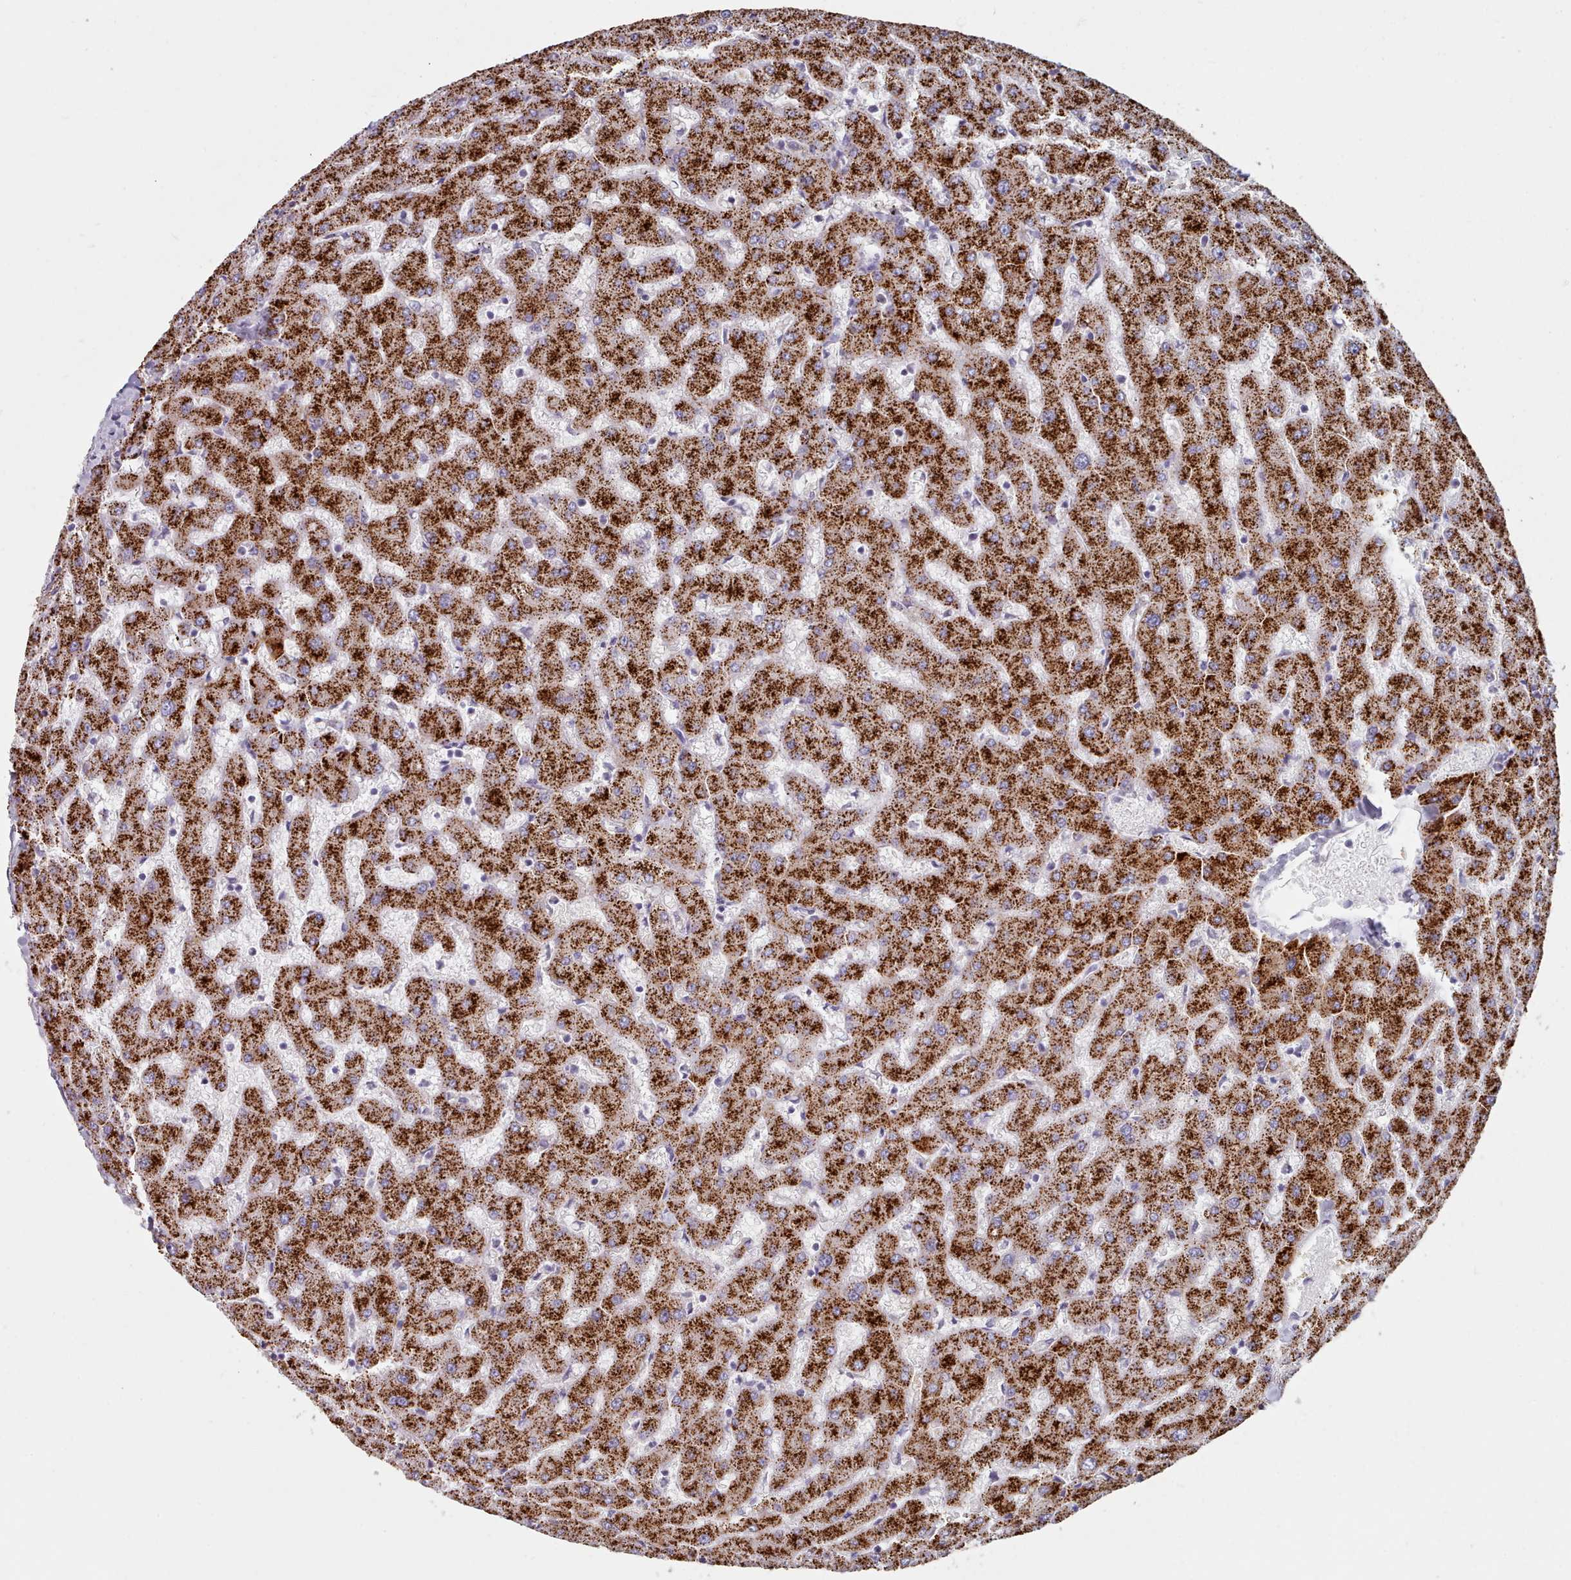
{"staining": {"intensity": "negative", "quantity": "none", "location": "none"}, "tissue": "liver", "cell_type": "Cholangiocytes", "image_type": "normal", "snomed": [{"axis": "morphology", "description": "Normal tissue, NOS"}, {"axis": "topography", "description": "Liver"}], "caption": "IHC of normal liver reveals no staining in cholangiocytes.", "gene": "HAO1", "patient": {"sex": "female", "age": 63}}